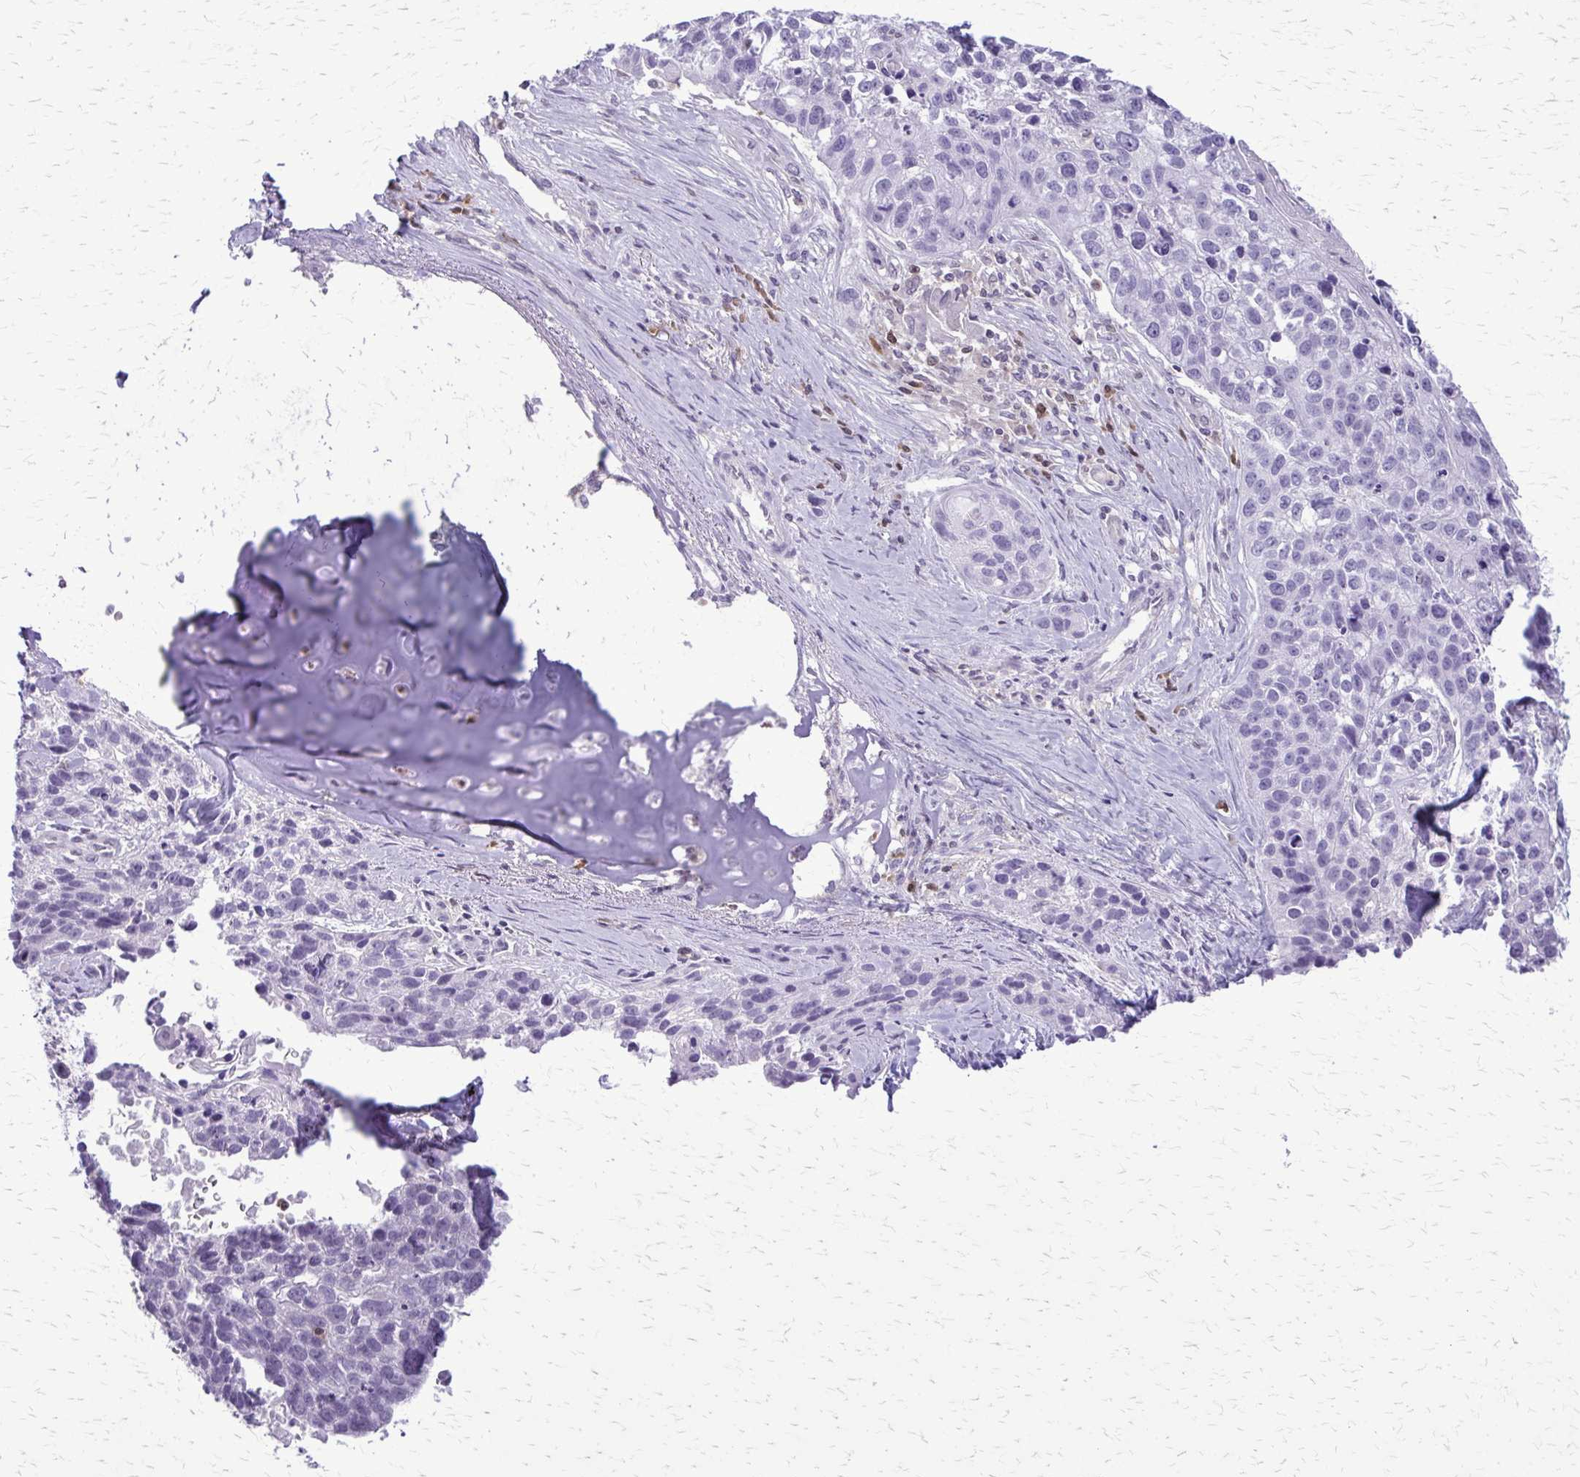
{"staining": {"intensity": "negative", "quantity": "none", "location": "none"}, "tissue": "lung cancer", "cell_type": "Tumor cells", "image_type": "cancer", "snomed": [{"axis": "morphology", "description": "Squamous cell carcinoma, NOS"}, {"axis": "topography", "description": "Lung"}], "caption": "High magnification brightfield microscopy of lung cancer stained with DAB (brown) and counterstained with hematoxylin (blue): tumor cells show no significant positivity.", "gene": "GLRX", "patient": {"sex": "male", "age": 74}}